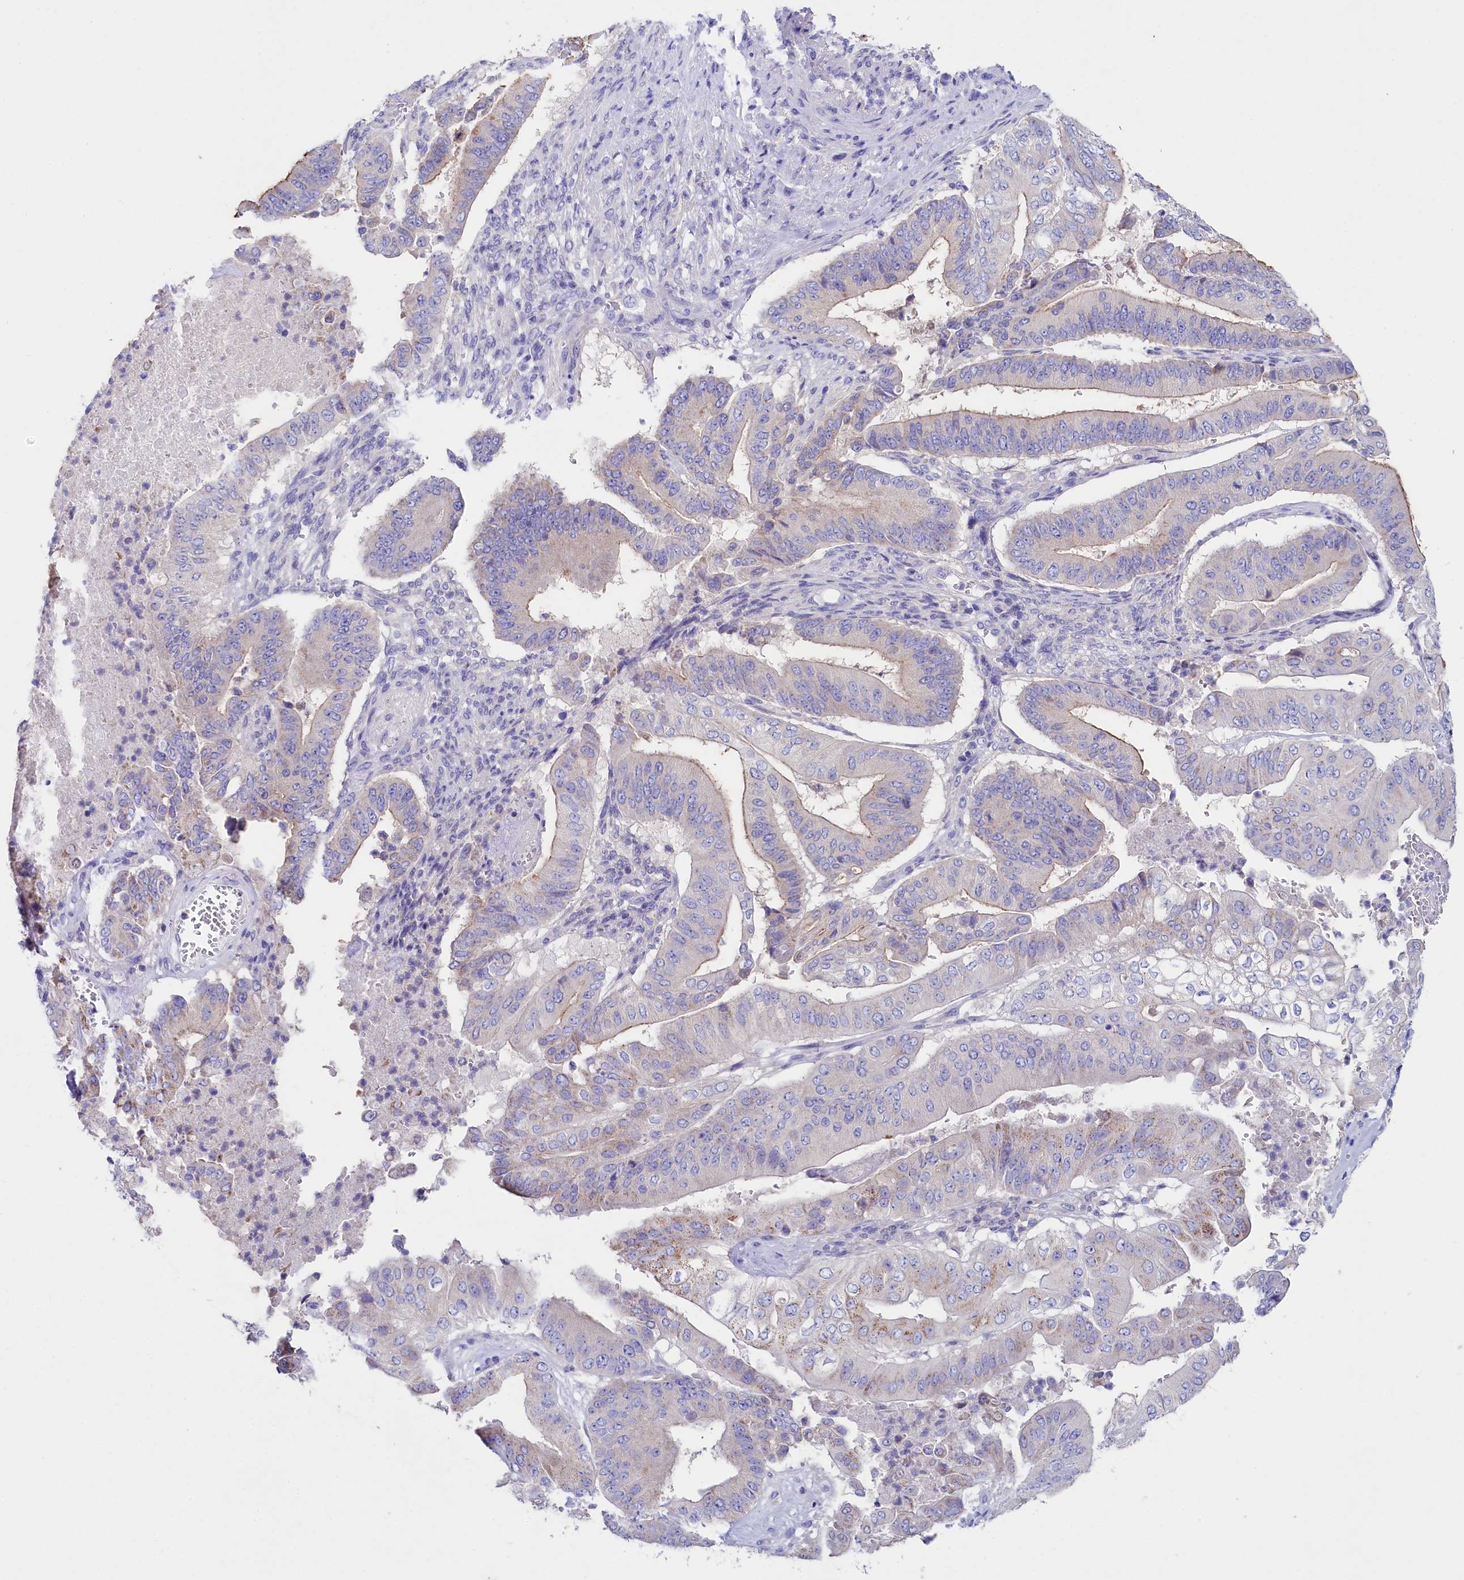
{"staining": {"intensity": "moderate", "quantity": "<25%", "location": "cytoplasmic/membranous"}, "tissue": "pancreatic cancer", "cell_type": "Tumor cells", "image_type": "cancer", "snomed": [{"axis": "morphology", "description": "Adenocarcinoma, NOS"}, {"axis": "topography", "description": "Pancreas"}], "caption": "Tumor cells demonstrate low levels of moderate cytoplasmic/membranous positivity in about <25% of cells in adenocarcinoma (pancreatic). (Stains: DAB (3,3'-diaminobenzidine) in brown, nuclei in blue, Microscopy: brightfield microscopy at high magnification).", "gene": "VPS26B", "patient": {"sex": "female", "age": 77}}